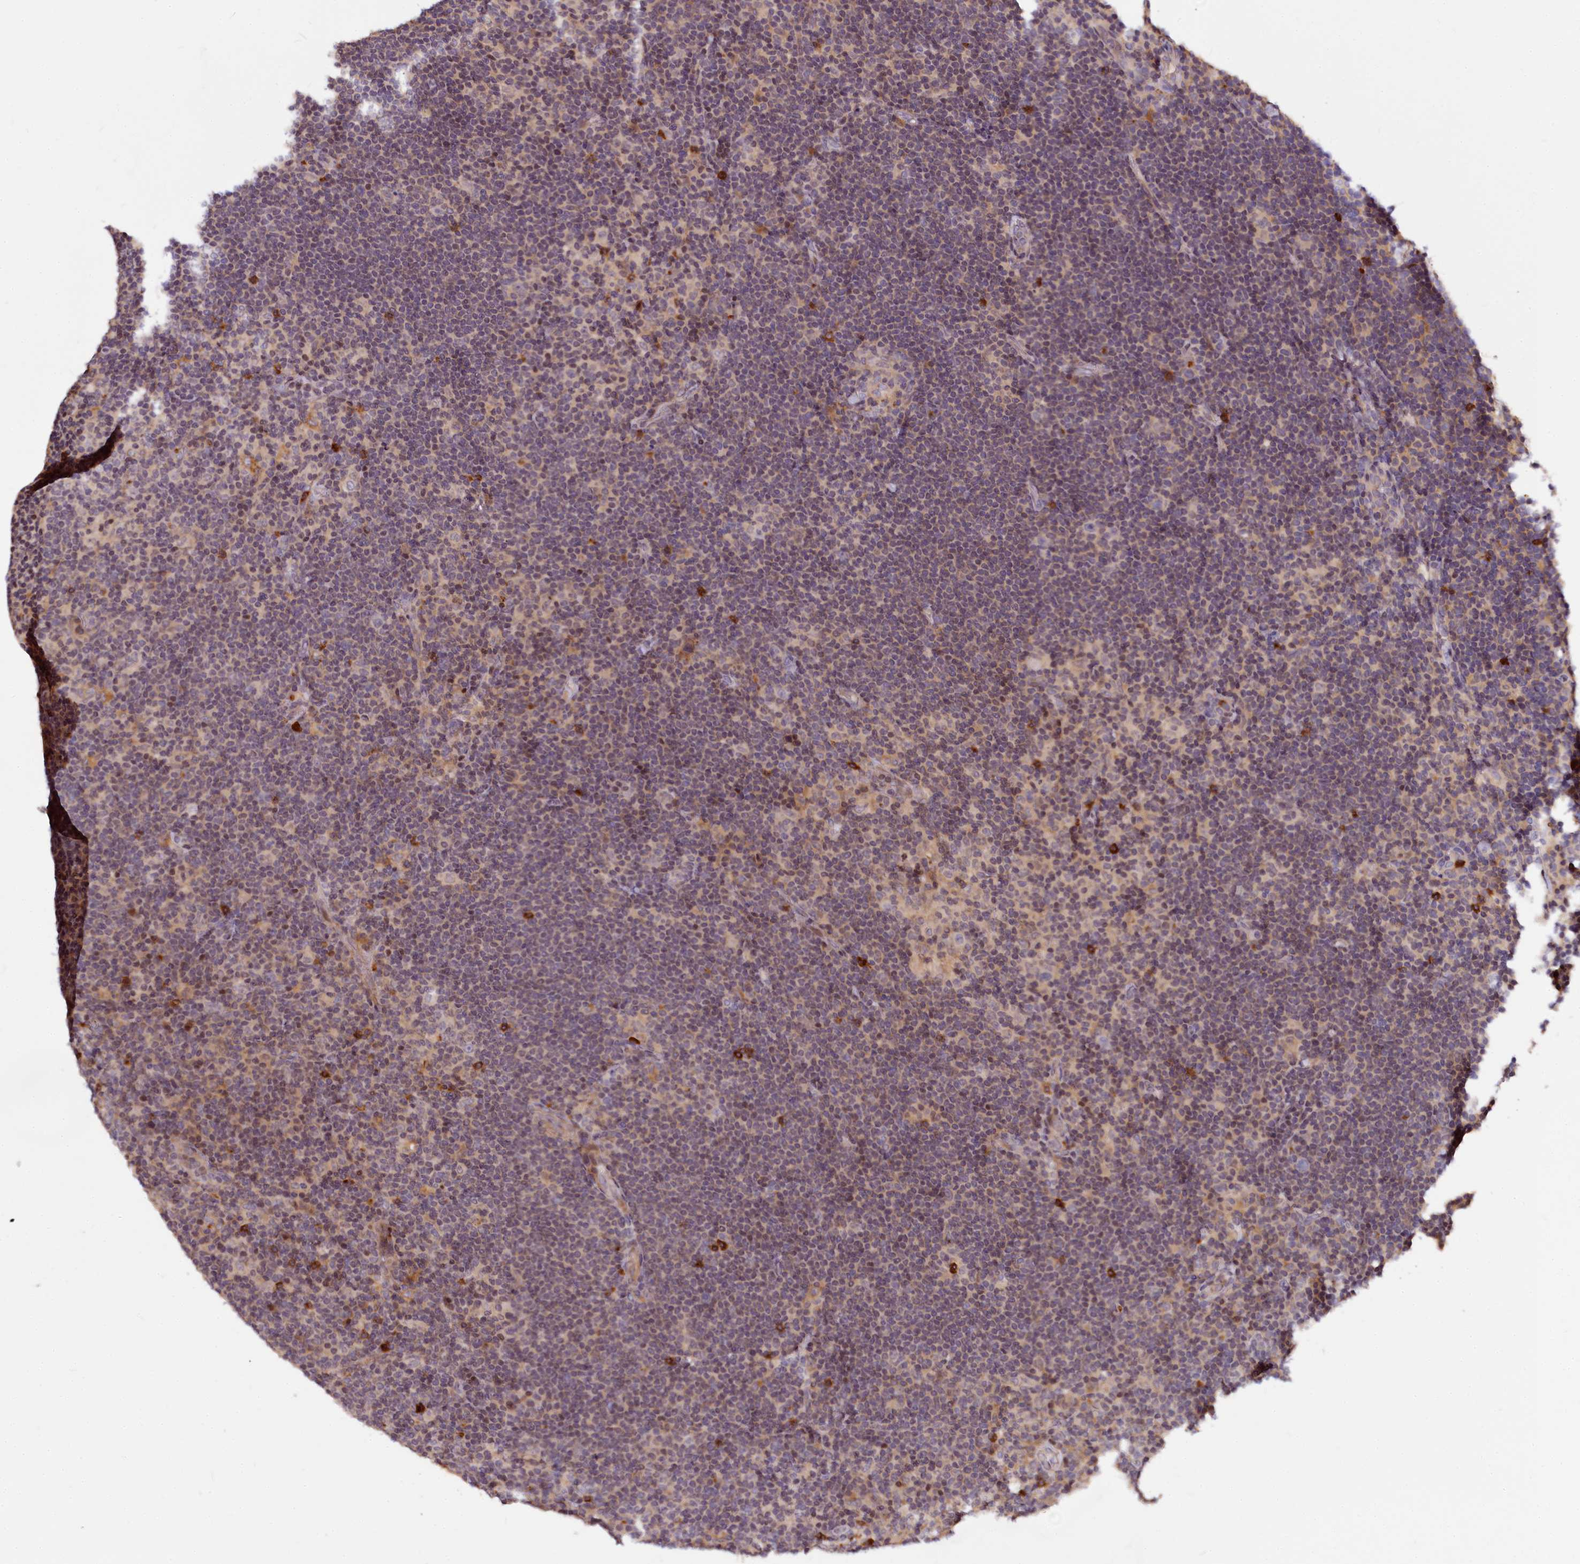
{"staining": {"intensity": "negative", "quantity": "none", "location": "none"}, "tissue": "lymphoma", "cell_type": "Tumor cells", "image_type": "cancer", "snomed": [{"axis": "morphology", "description": "Hodgkin's disease, NOS"}, {"axis": "topography", "description": "Lymph node"}], "caption": "DAB immunohistochemical staining of Hodgkin's disease displays no significant positivity in tumor cells.", "gene": "ATG101", "patient": {"sex": "female", "age": 57}}